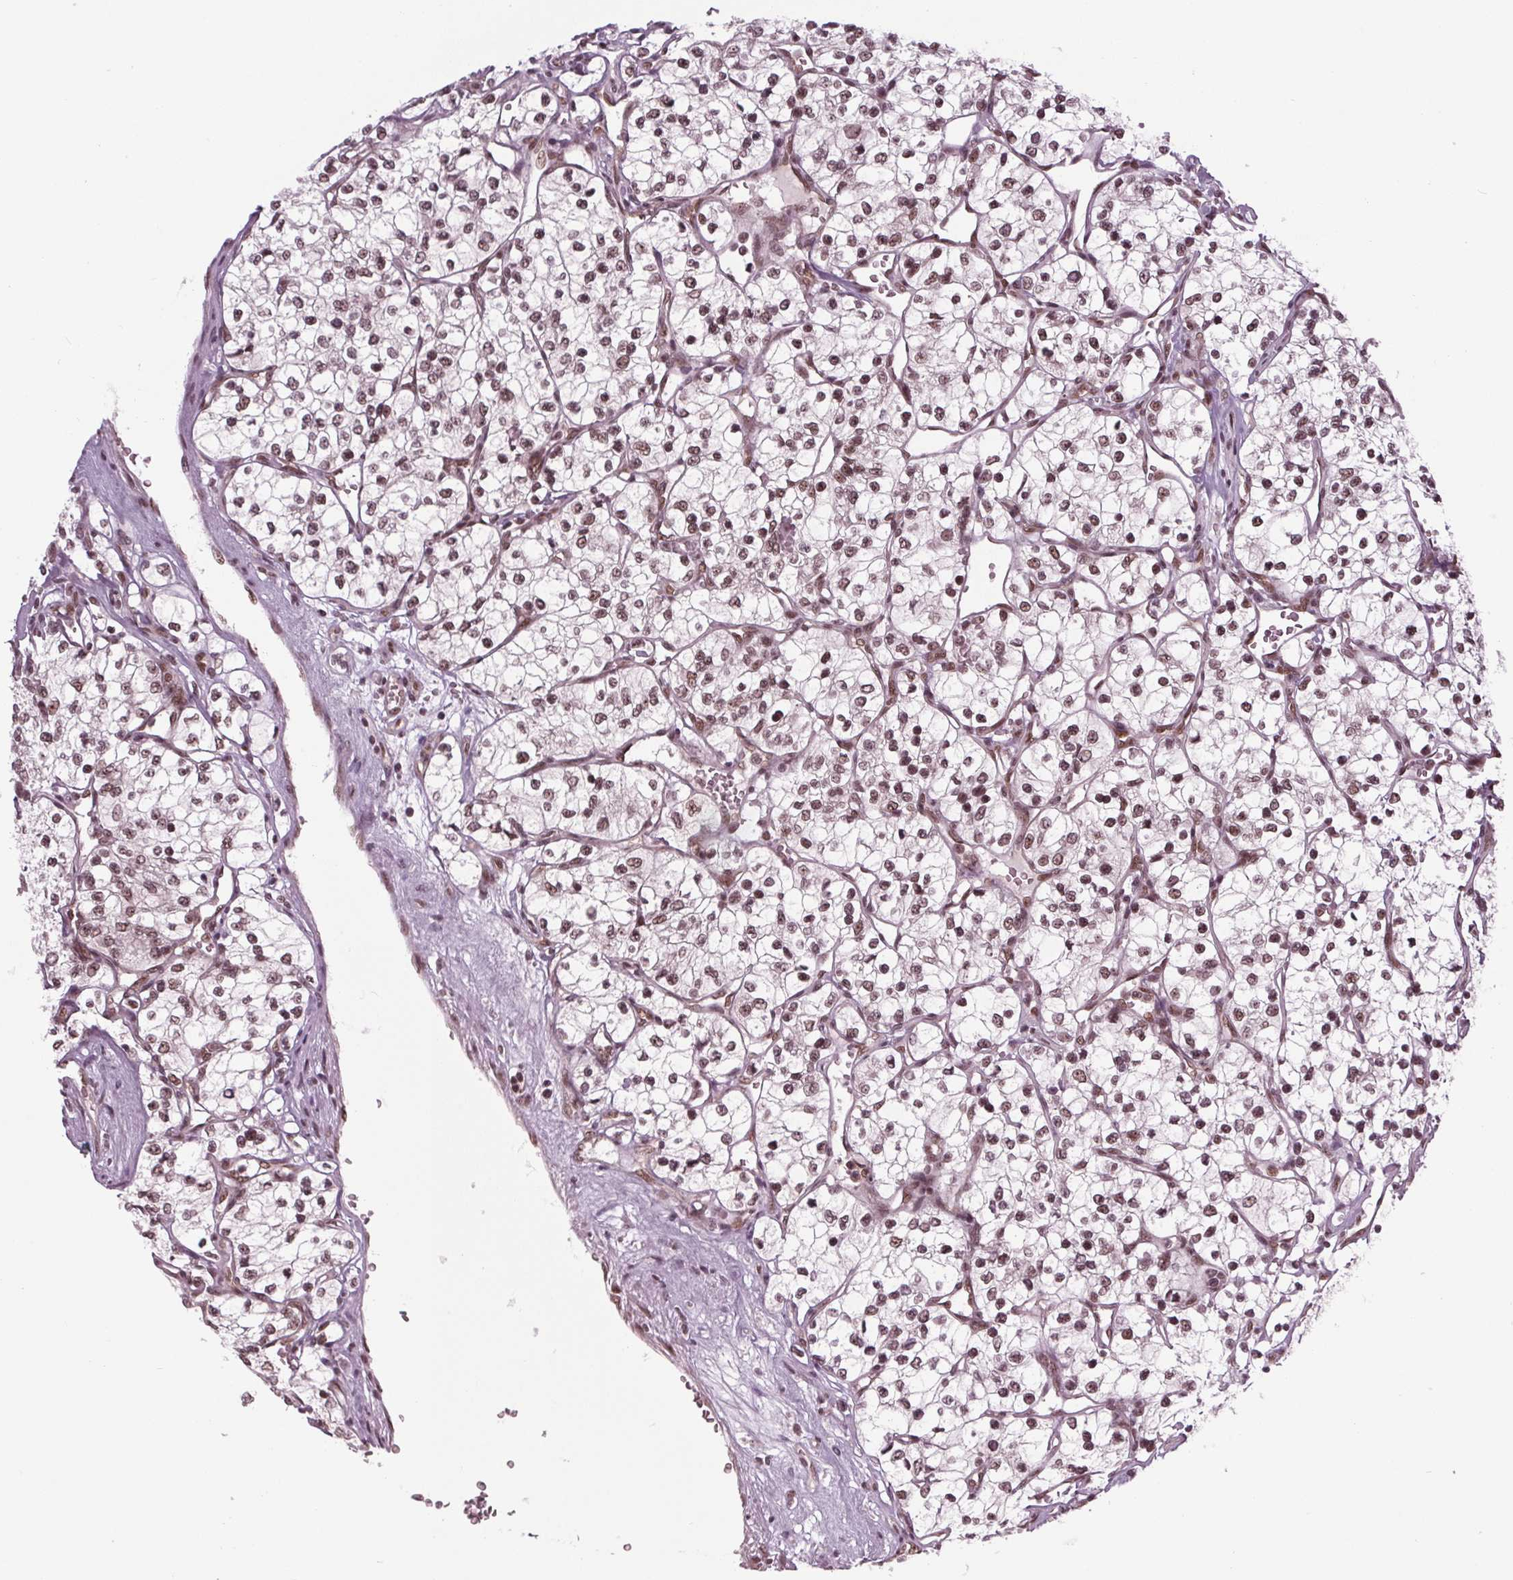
{"staining": {"intensity": "moderate", "quantity": ">75%", "location": "nuclear"}, "tissue": "renal cancer", "cell_type": "Tumor cells", "image_type": "cancer", "snomed": [{"axis": "morphology", "description": "Adenocarcinoma, NOS"}, {"axis": "topography", "description": "Kidney"}], "caption": "Renal cancer stained for a protein (brown) exhibits moderate nuclear positive positivity in approximately >75% of tumor cells.", "gene": "DDX41", "patient": {"sex": "female", "age": 69}}